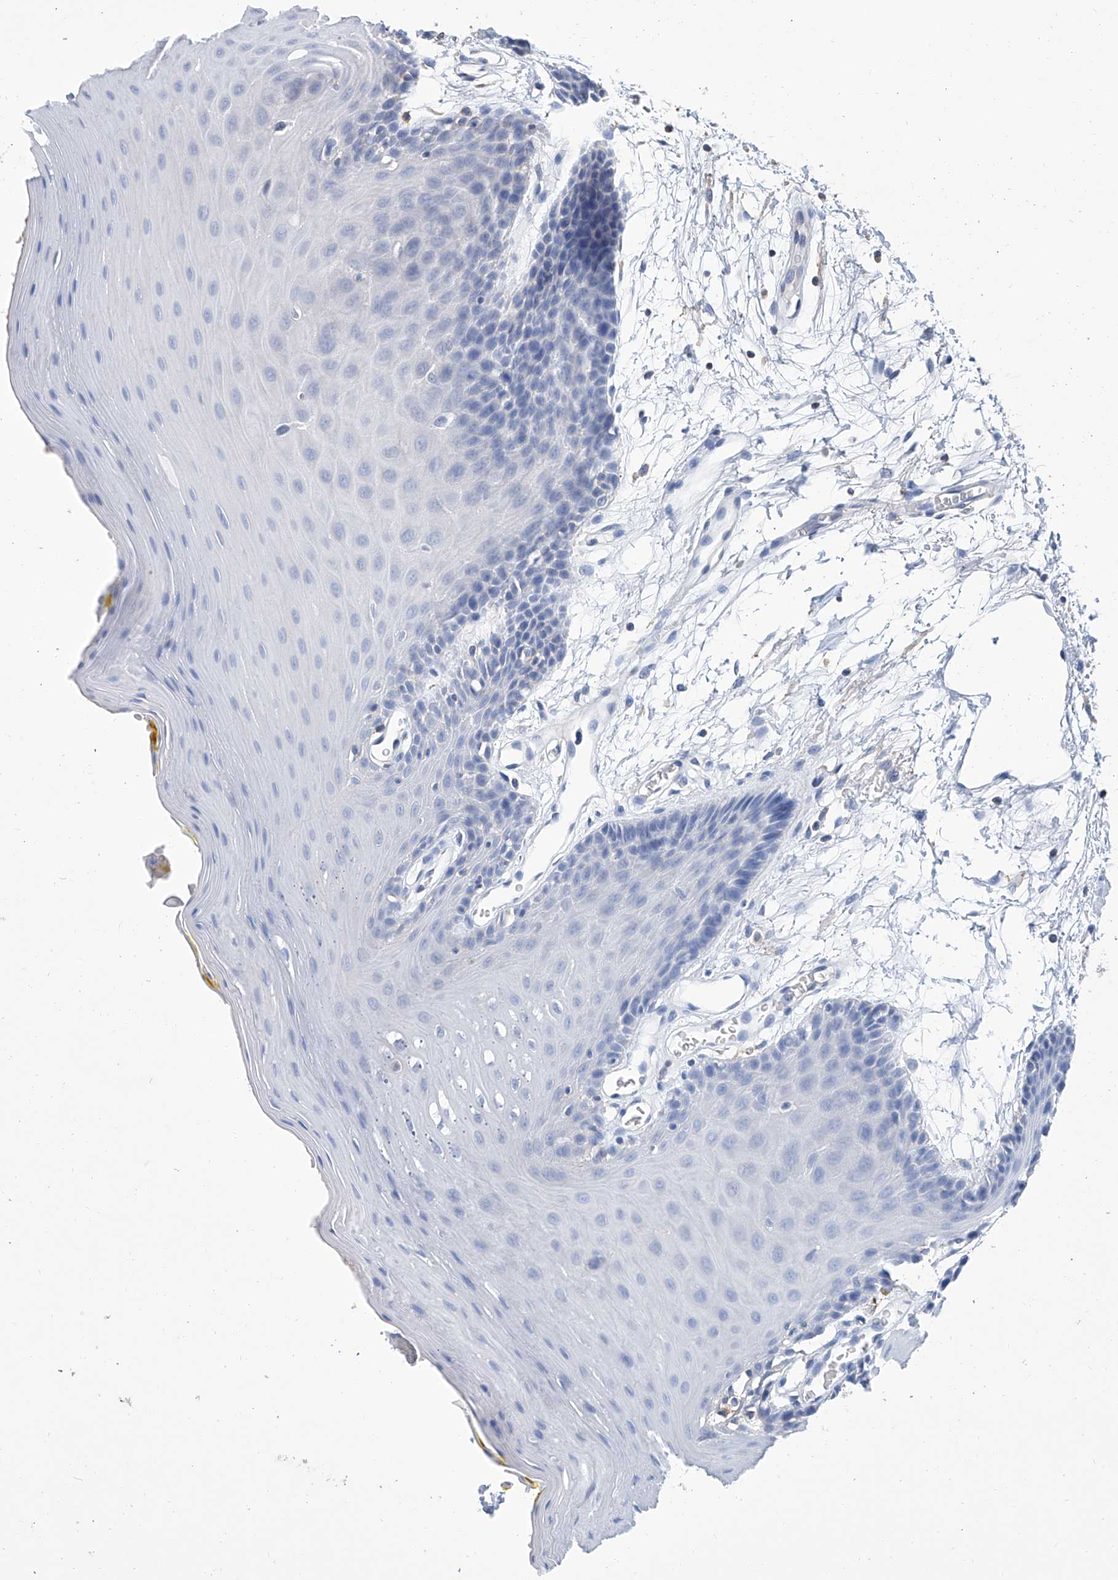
{"staining": {"intensity": "negative", "quantity": "none", "location": "none"}, "tissue": "oral mucosa", "cell_type": "Squamous epithelial cells", "image_type": "normal", "snomed": [{"axis": "morphology", "description": "Normal tissue, NOS"}, {"axis": "morphology", "description": "Squamous cell carcinoma, NOS"}, {"axis": "topography", "description": "Skeletal muscle"}, {"axis": "topography", "description": "Oral tissue"}, {"axis": "topography", "description": "Salivary gland"}, {"axis": "topography", "description": "Head-Neck"}], "caption": "High magnification brightfield microscopy of normal oral mucosa stained with DAB (brown) and counterstained with hematoxylin (blue): squamous epithelial cells show no significant positivity. (DAB immunohistochemistry (IHC) with hematoxylin counter stain).", "gene": "GPT", "patient": {"sex": "male", "age": 54}}